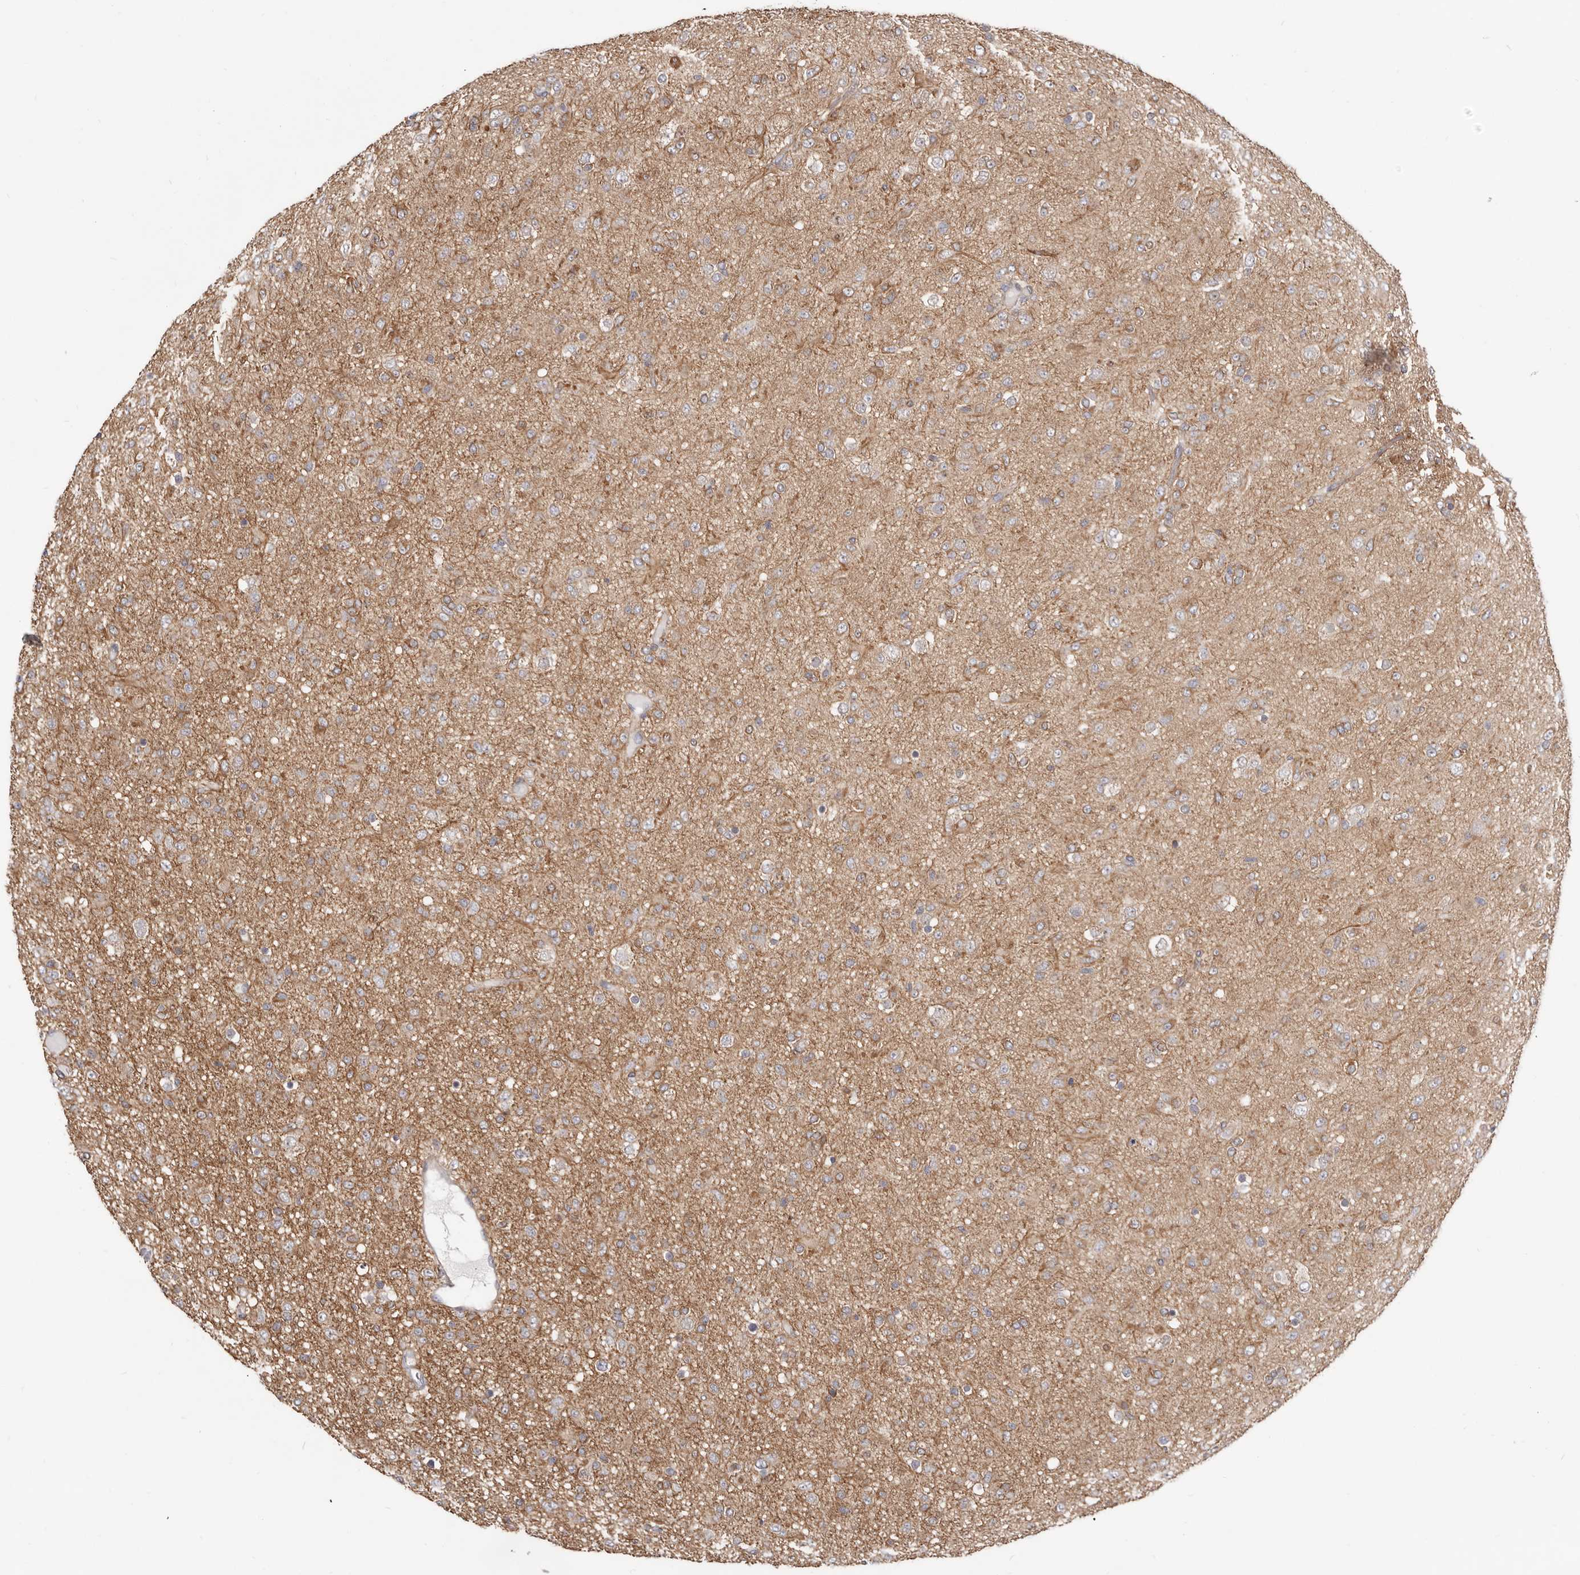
{"staining": {"intensity": "weak", "quantity": "25%-75%", "location": "cytoplasmic/membranous"}, "tissue": "glioma", "cell_type": "Tumor cells", "image_type": "cancer", "snomed": [{"axis": "morphology", "description": "Glioma, malignant, Low grade"}, {"axis": "topography", "description": "Brain"}], "caption": "Malignant glioma (low-grade) stained with a protein marker demonstrates weak staining in tumor cells.", "gene": "GPATCH4", "patient": {"sex": "male", "age": 65}}